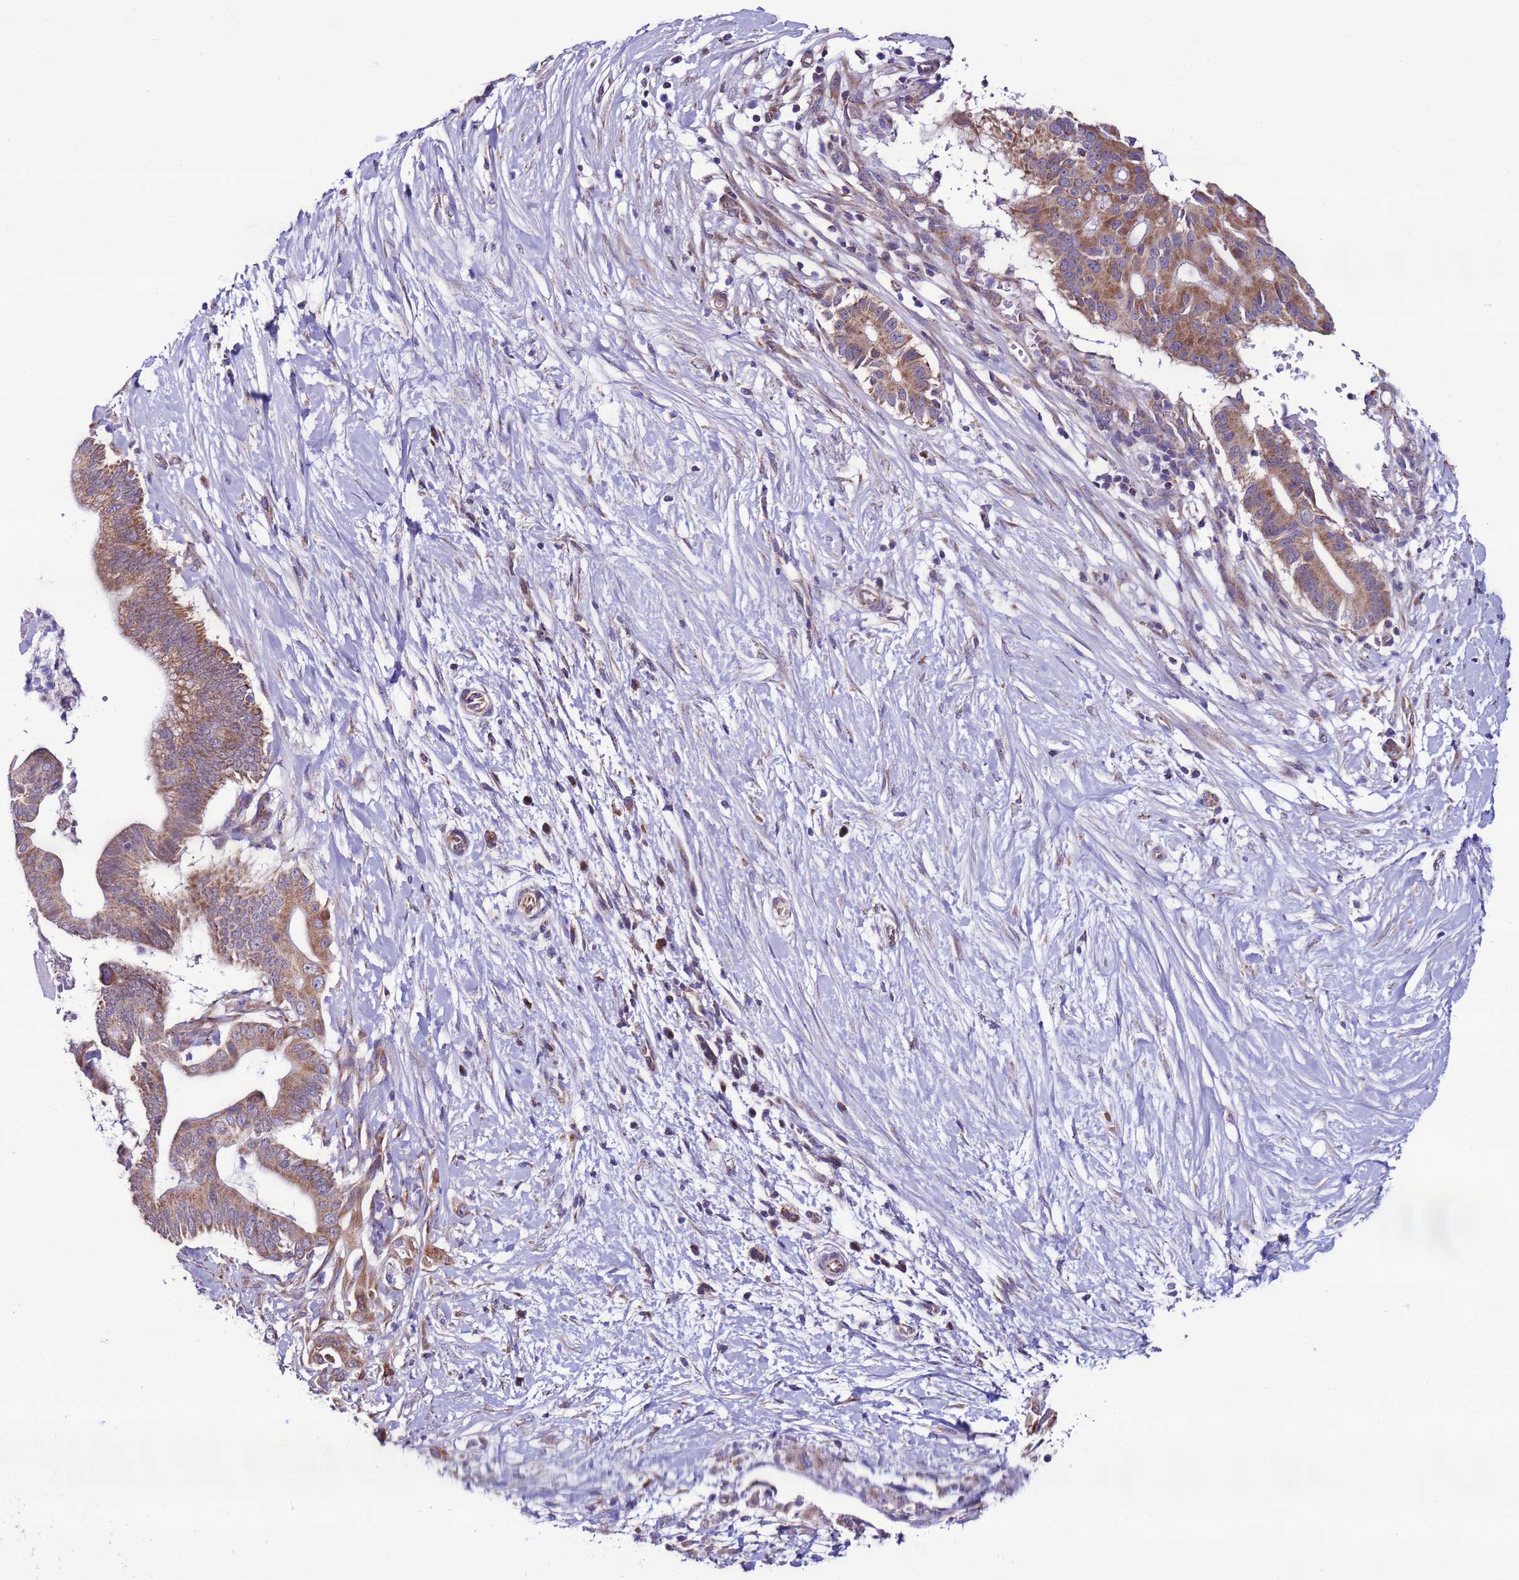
{"staining": {"intensity": "moderate", "quantity": ">75%", "location": "cytoplasmic/membranous"}, "tissue": "pancreatic cancer", "cell_type": "Tumor cells", "image_type": "cancer", "snomed": [{"axis": "morphology", "description": "Adenocarcinoma, NOS"}, {"axis": "topography", "description": "Pancreas"}], "caption": "Immunohistochemical staining of adenocarcinoma (pancreatic) displays medium levels of moderate cytoplasmic/membranous expression in about >75% of tumor cells.", "gene": "AHI1", "patient": {"sex": "male", "age": 68}}